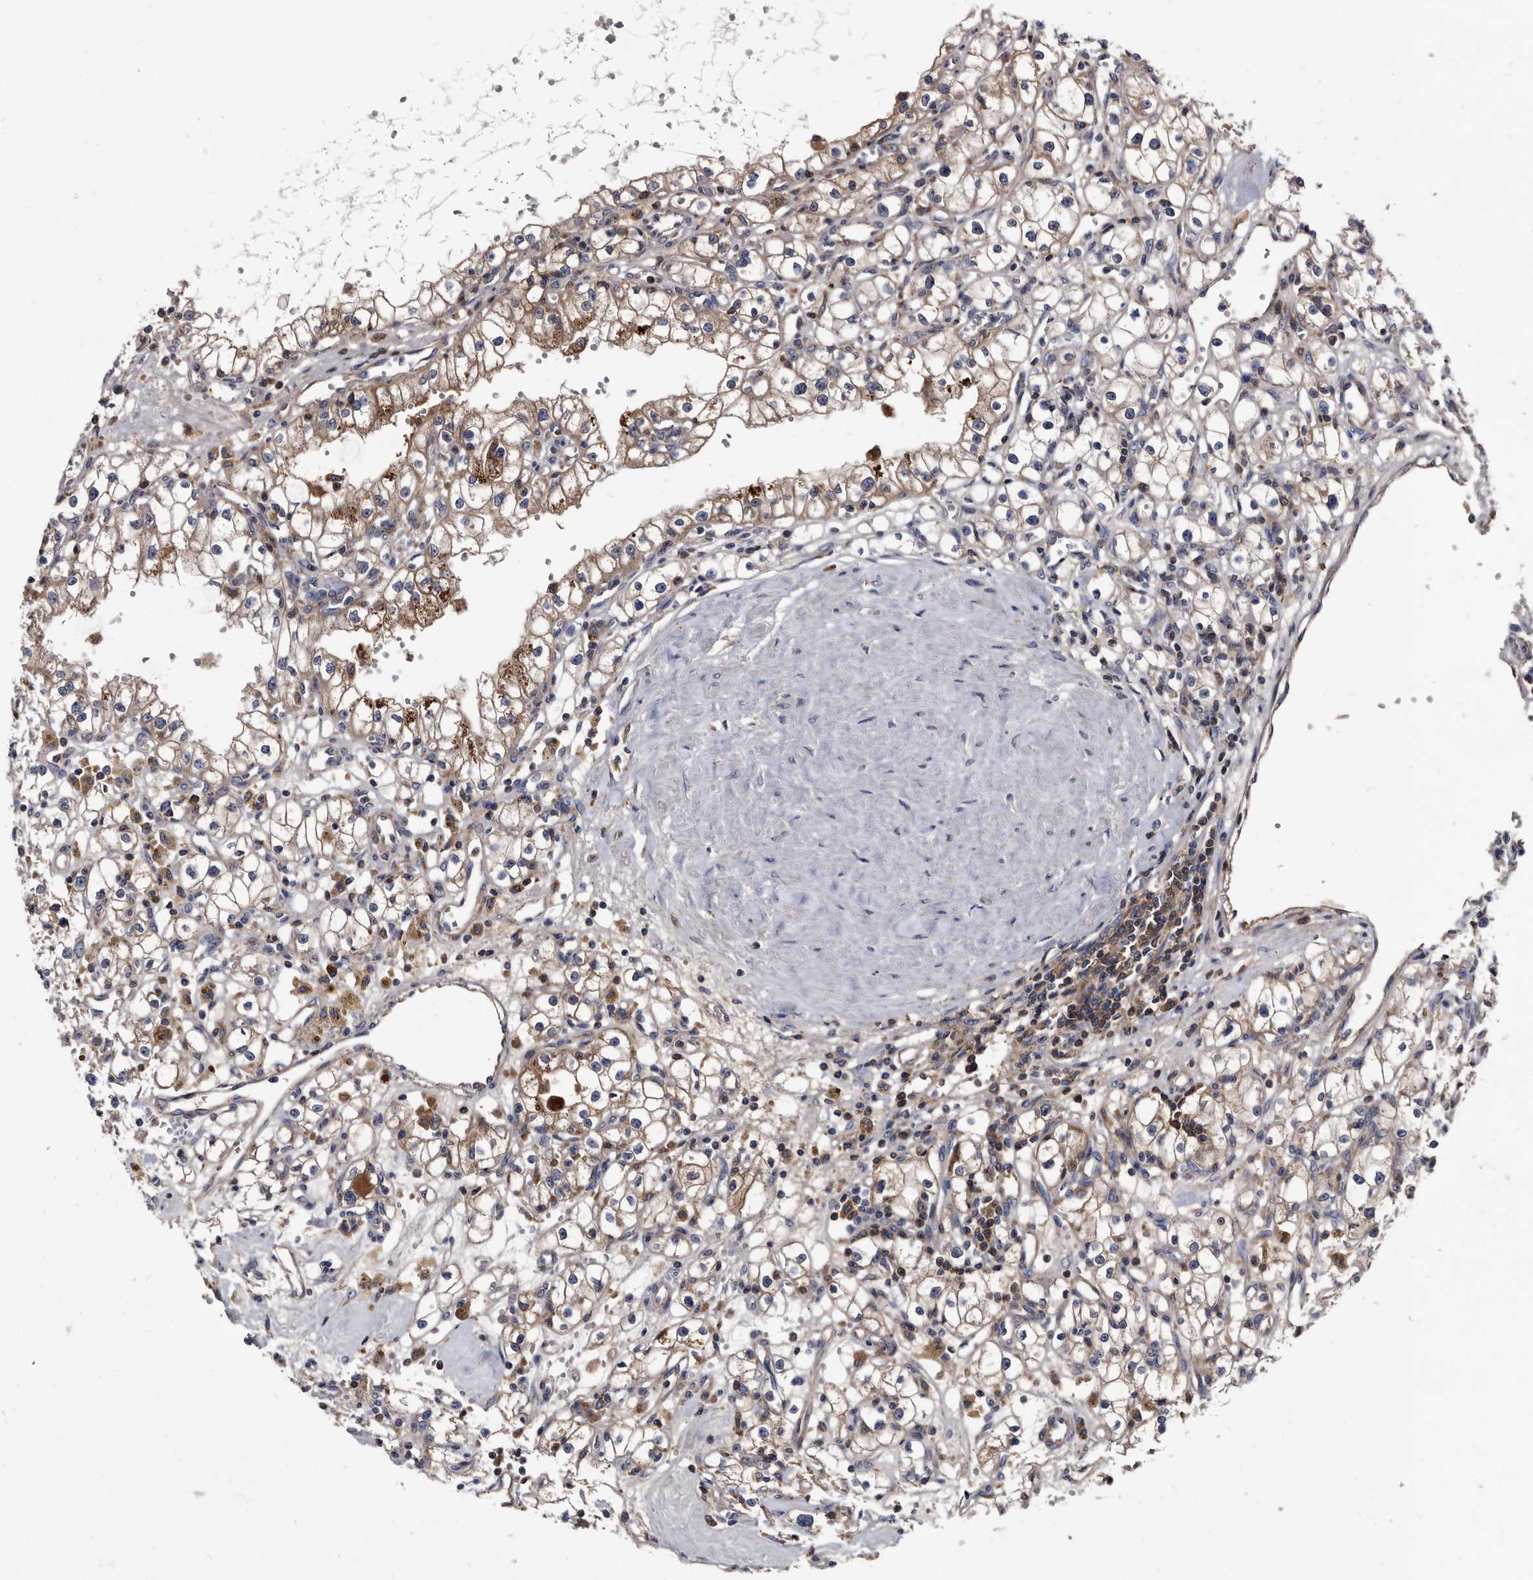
{"staining": {"intensity": "moderate", "quantity": "25%-75%", "location": "cytoplasmic/membranous"}, "tissue": "renal cancer", "cell_type": "Tumor cells", "image_type": "cancer", "snomed": [{"axis": "morphology", "description": "Adenocarcinoma, NOS"}, {"axis": "topography", "description": "Kidney"}], "caption": "Human renal adenocarcinoma stained with a brown dye exhibits moderate cytoplasmic/membranous positive staining in approximately 25%-75% of tumor cells.", "gene": "DTNBP1", "patient": {"sex": "male", "age": 56}}